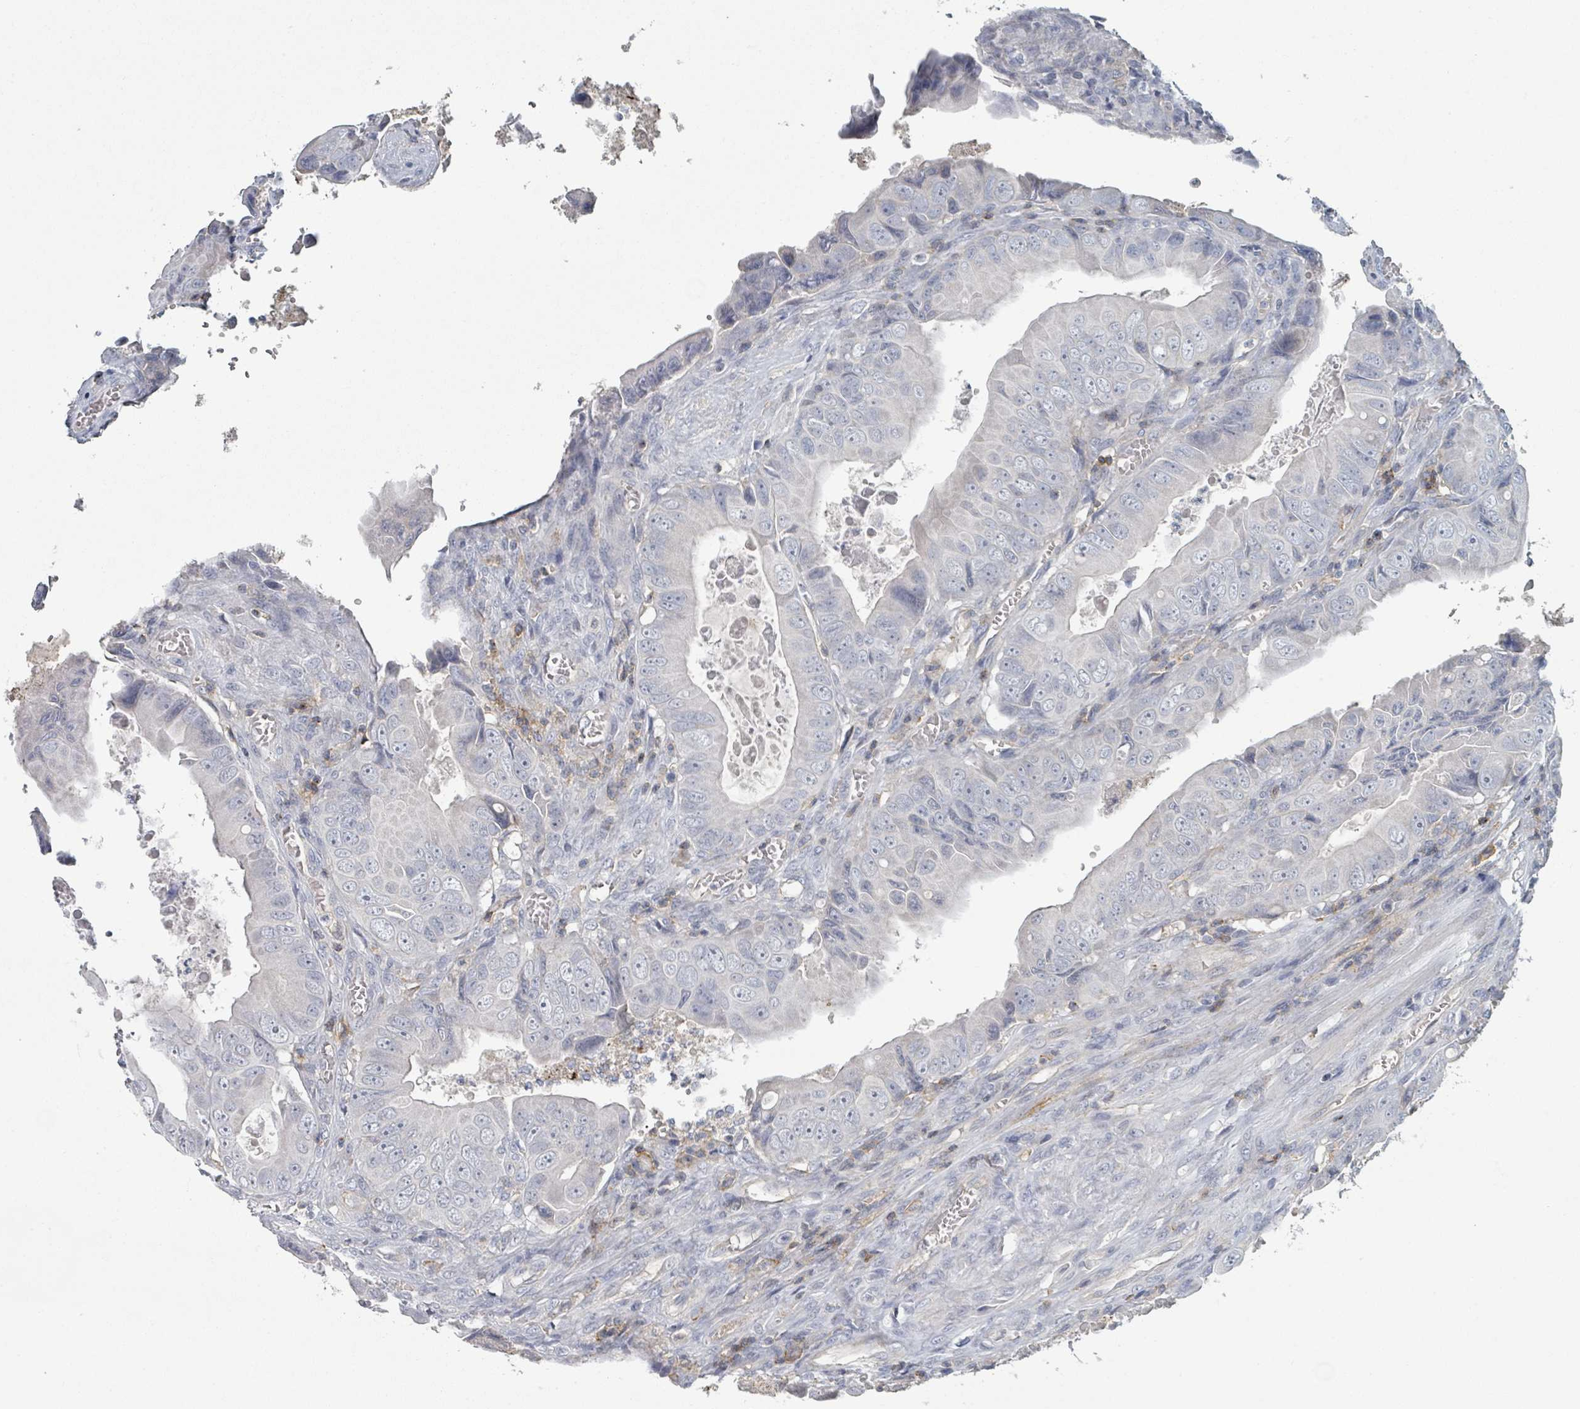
{"staining": {"intensity": "negative", "quantity": "none", "location": "none"}, "tissue": "colorectal cancer", "cell_type": "Tumor cells", "image_type": "cancer", "snomed": [{"axis": "morphology", "description": "Adenocarcinoma, NOS"}, {"axis": "topography", "description": "Rectum"}], "caption": "This is an immunohistochemistry (IHC) image of colorectal cancer. There is no positivity in tumor cells.", "gene": "TNFRSF14", "patient": {"sex": "female", "age": 78}}